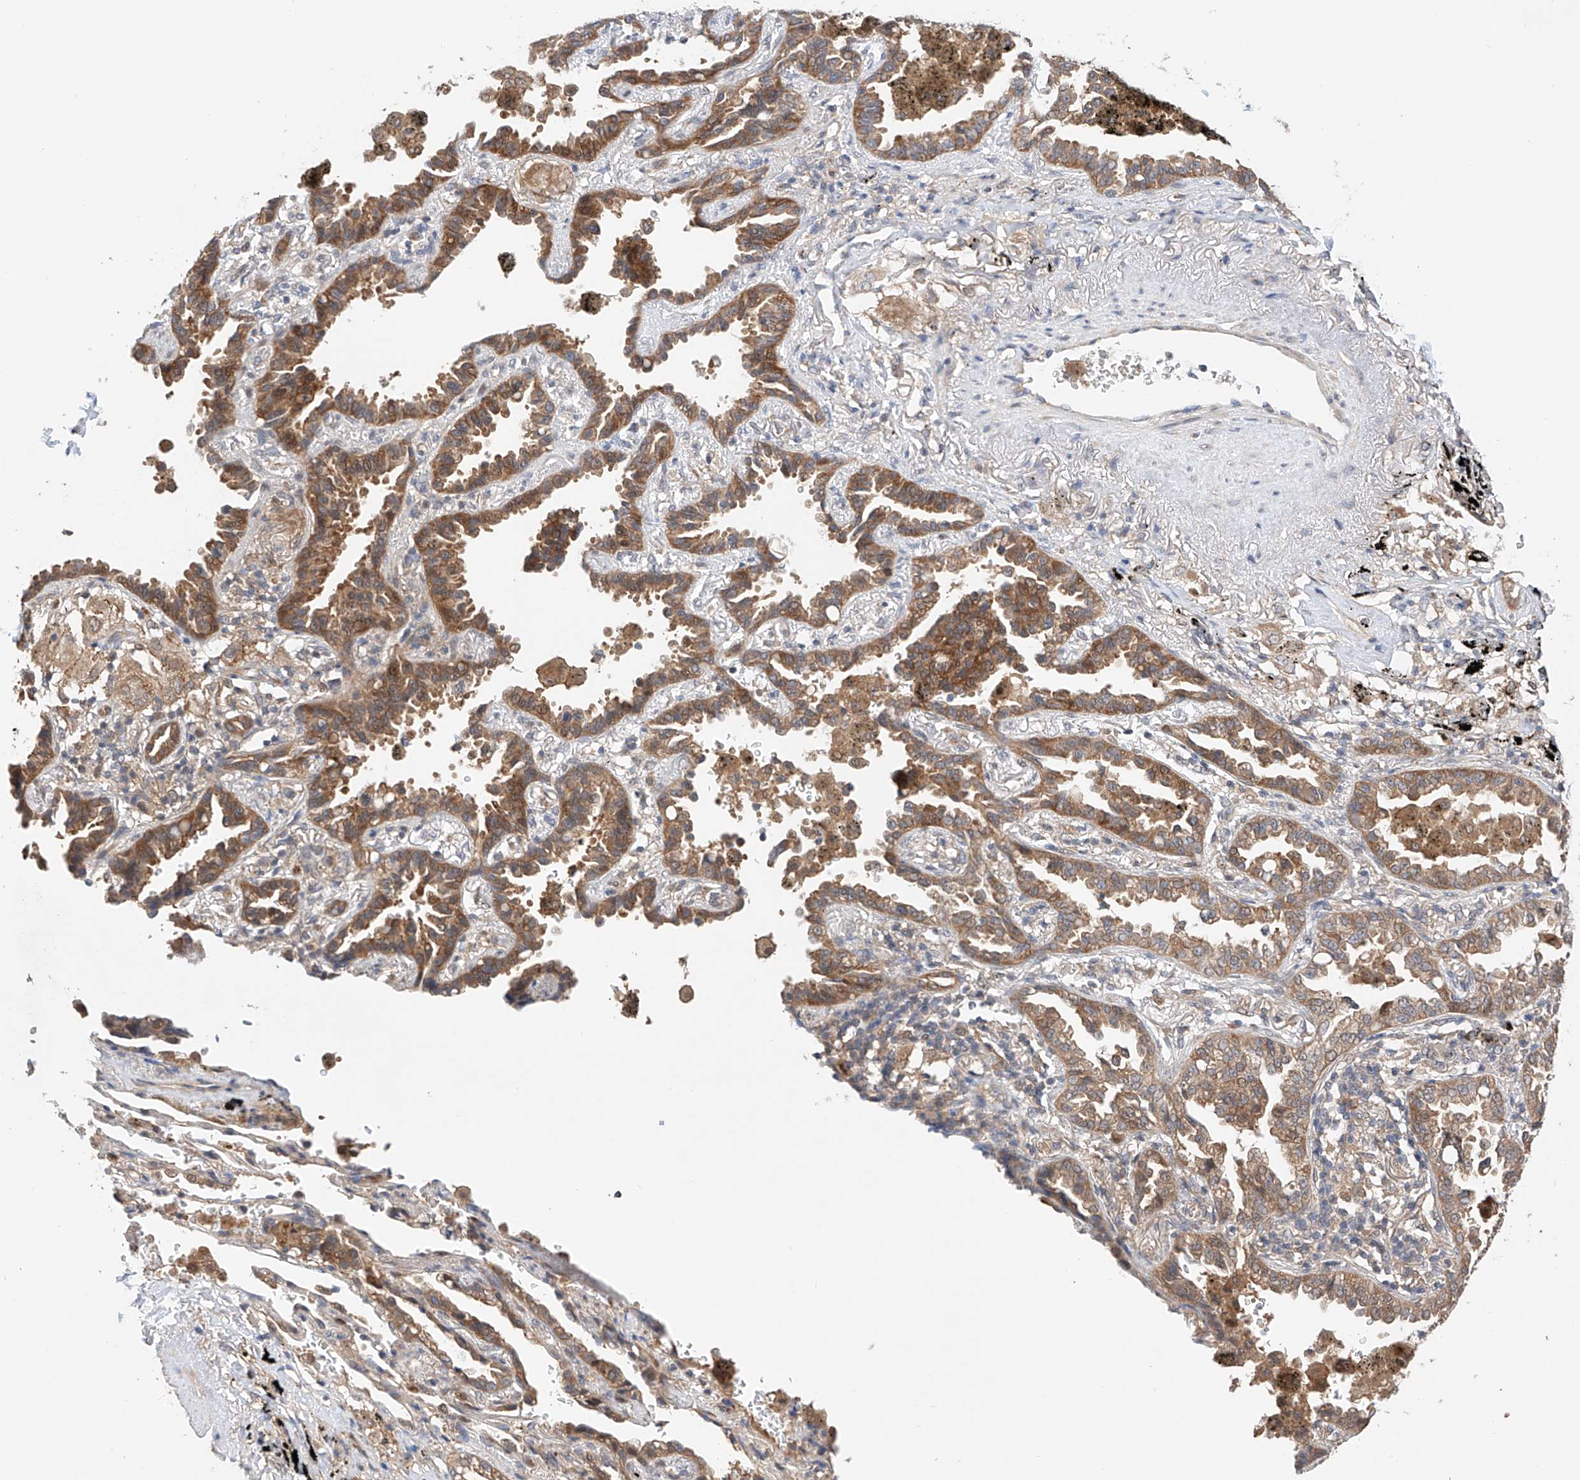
{"staining": {"intensity": "moderate", "quantity": ">75%", "location": "cytoplasmic/membranous"}, "tissue": "lung cancer", "cell_type": "Tumor cells", "image_type": "cancer", "snomed": [{"axis": "morphology", "description": "Normal tissue, NOS"}, {"axis": "morphology", "description": "Adenocarcinoma, NOS"}, {"axis": "topography", "description": "Lung"}], "caption": "Immunohistochemistry (DAB) staining of human lung cancer (adenocarcinoma) demonstrates moderate cytoplasmic/membranous protein expression in approximately >75% of tumor cells.", "gene": "ZFHX2", "patient": {"sex": "male", "age": 59}}